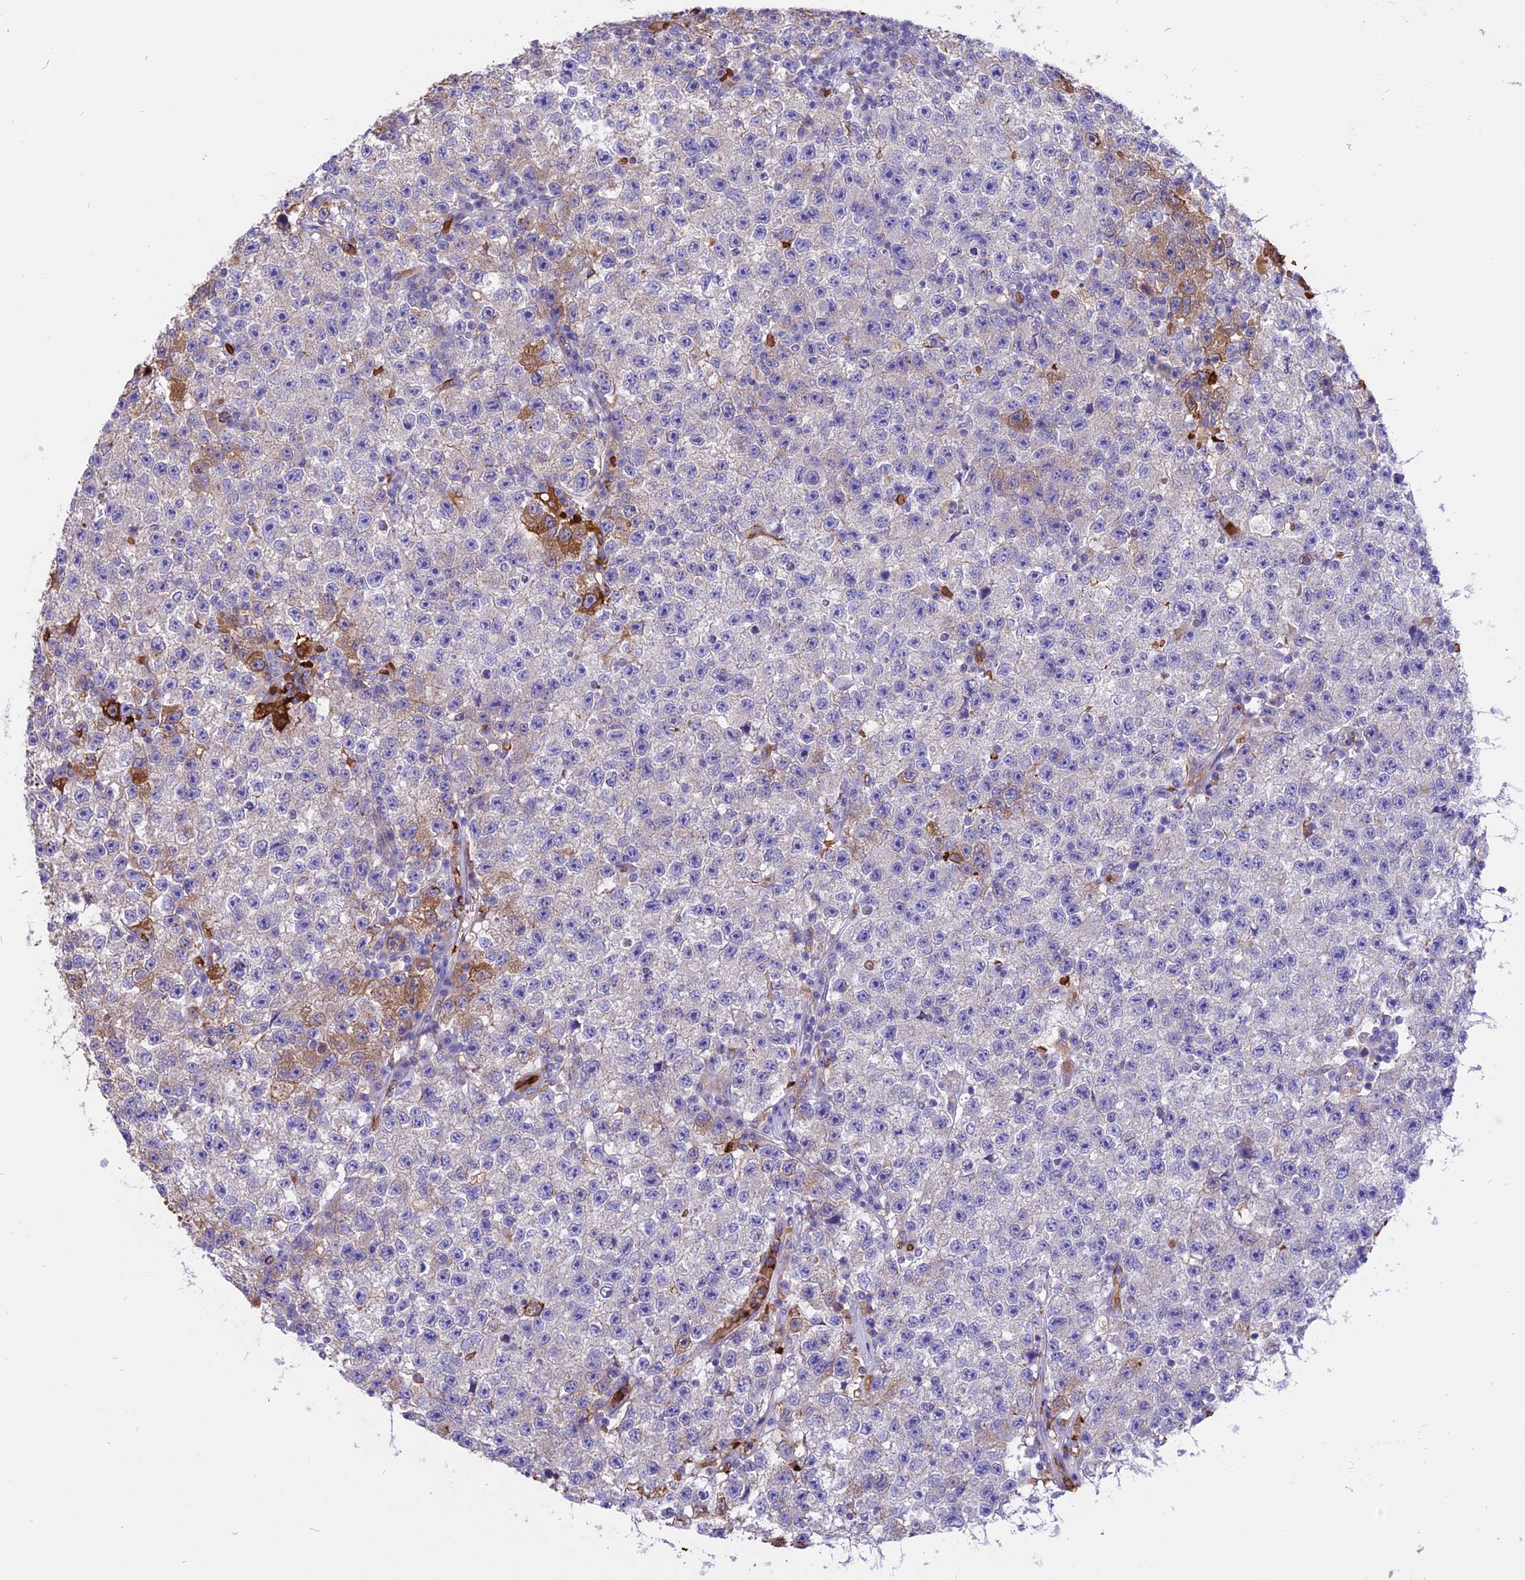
{"staining": {"intensity": "moderate", "quantity": "<25%", "location": "cytoplasmic/membranous"}, "tissue": "testis cancer", "cell_type": "Tumor cells", "image_type": "cancer", "snomed": [{"axis": "morphology", "description": "Seminoma, NOS"}, {"axis": "topography", "description": "Testis"}], "caption": "Seminoma (testis) stained with DAB immunohistochemistry (IHC) displays low levels of moderate cytoplasmic/membranous staining in about <25% of tumor cells. Immunohistochemistry stains the protein in brown and the nuclei are stained blue.", "gene": "TTC4", "patient": {"sex": "male", "age": 22}}